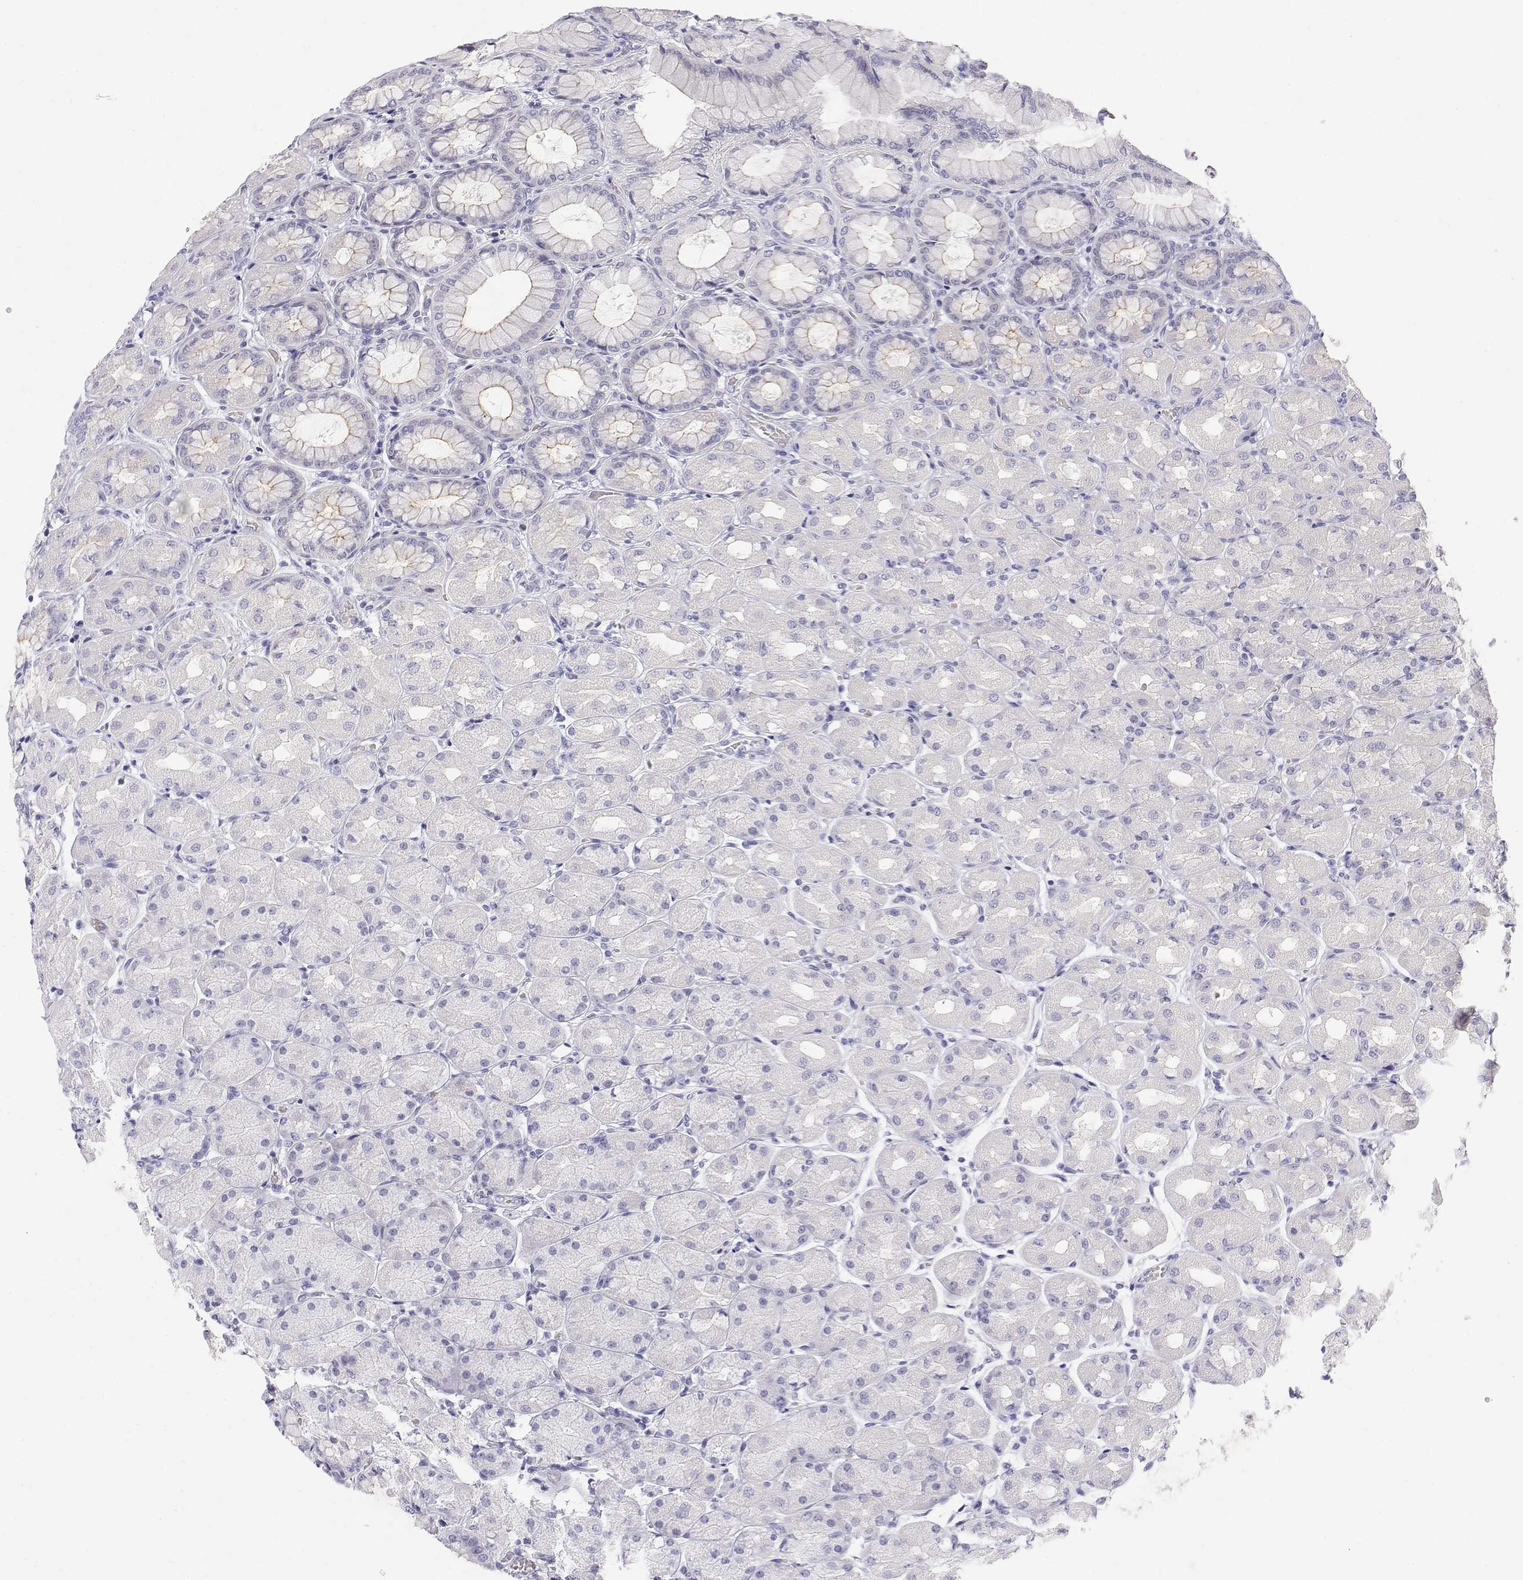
{"staining": {"intensity": "negative", "quantity": "none", "location": "none"}, "tissue": "stomach", "cell_type": "Glandular cells", "image_type": "normal", "snomed": [{"axis": "morphology", "description": "Normal tissue, NOS"}, {"axis": "topography", "description": "Stomach, upper"}], "caption": "Glandular cells show no significant protein staining in unremarkable stomach. (DAB immunohistochemistry with hematoxylin counter stain).", "gene": "MISP", "patient": {"sex": "female", "age": 56}}